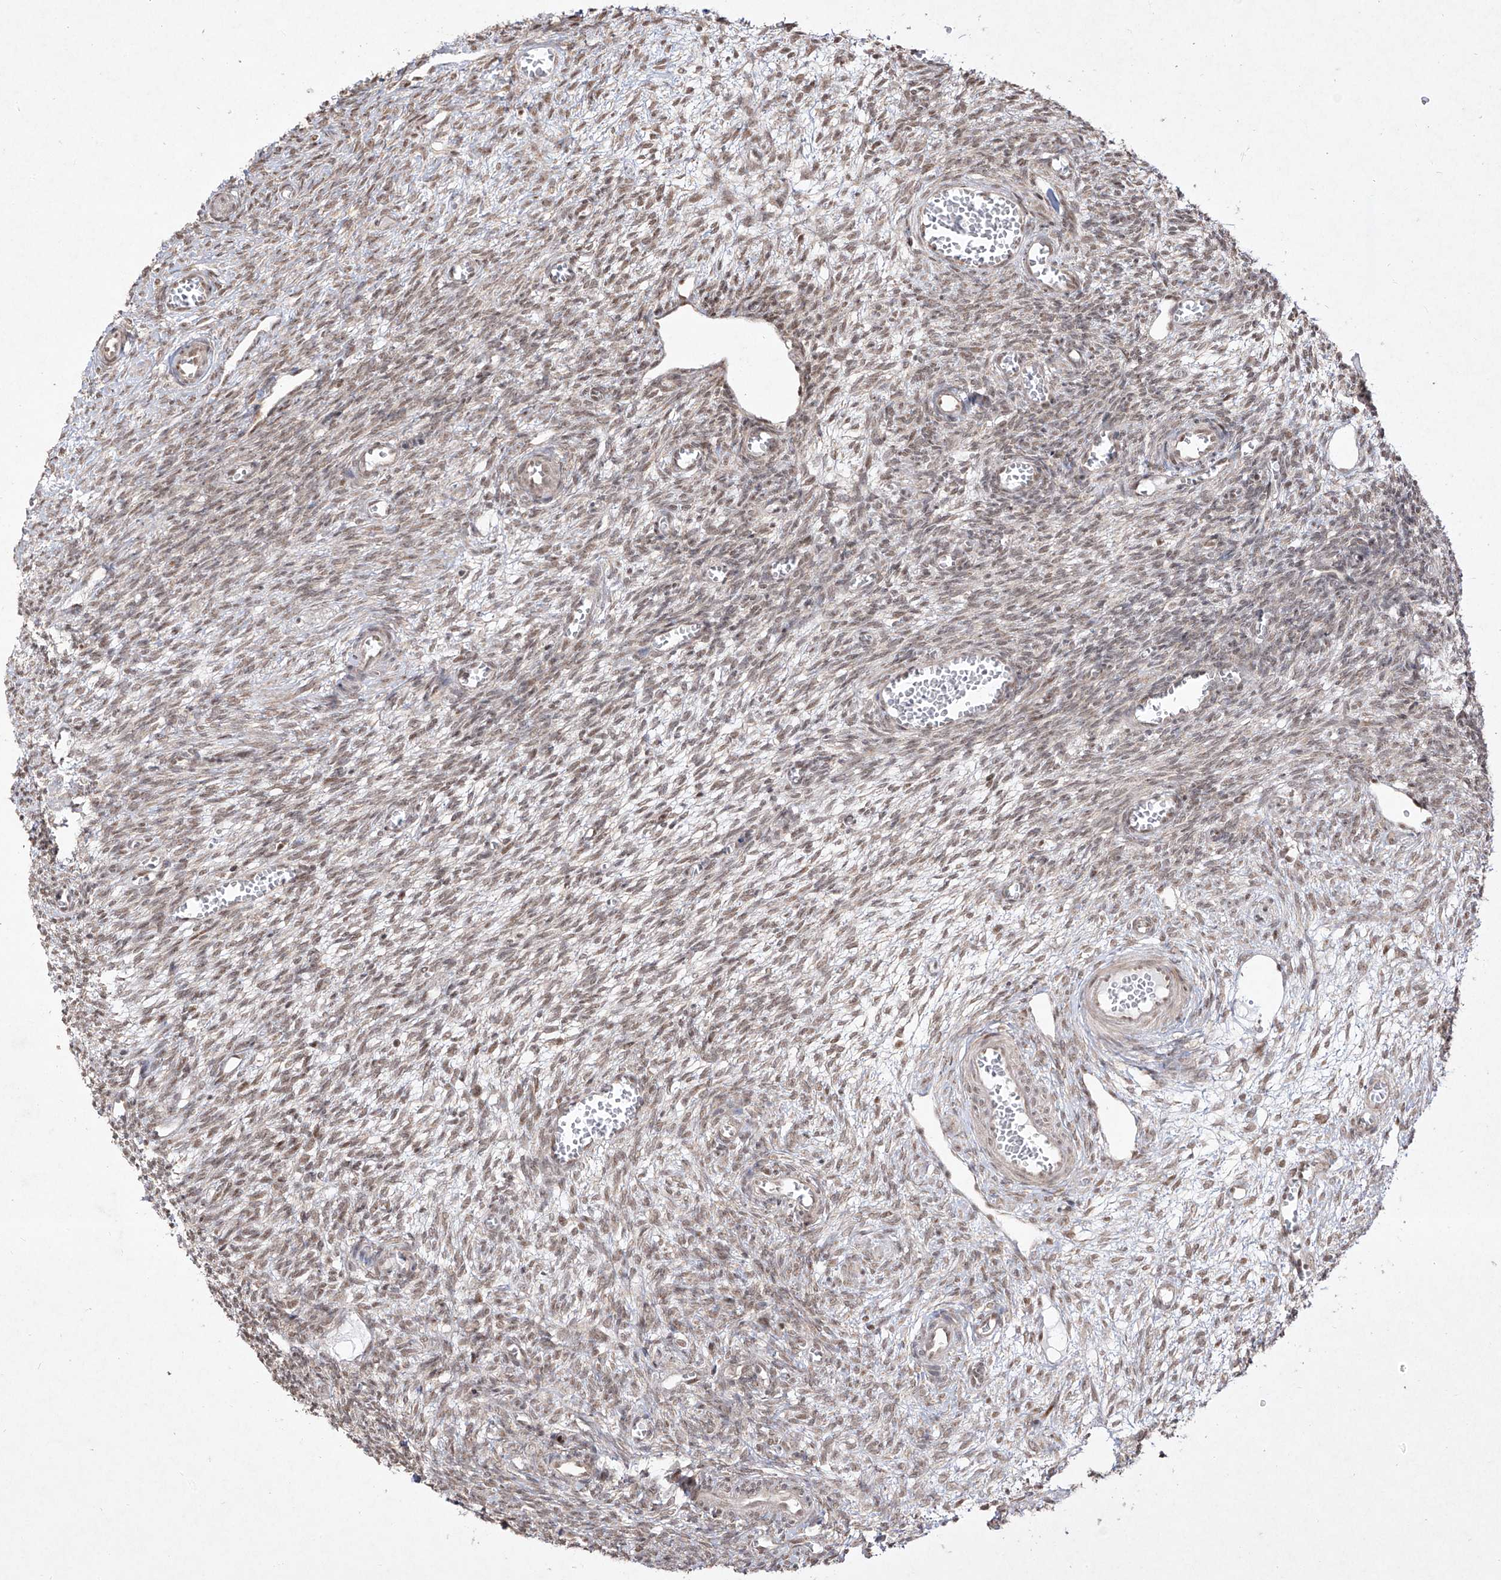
{"staining": {"intensity": "weak", "quantity": ">75%", "location": "nuclear"}, "tissue": "ovary", "cell_type": "Ovarian stroma cells", "image_type": "normal", "snomed": [{"axis": "morphology", "description": "Normal tissue, NOS"}, {"axis": "topography", "description": "Ovary"}], "caption": "DAB (3,3'-diaminobenzidine) immunohistochemical staining of normal ovary displays weak nuclear protein expression in approximately >75% of ovarian stroma cells.", "gene": "SNRNP27", "patient": {"sex": "female", "age": 27}}